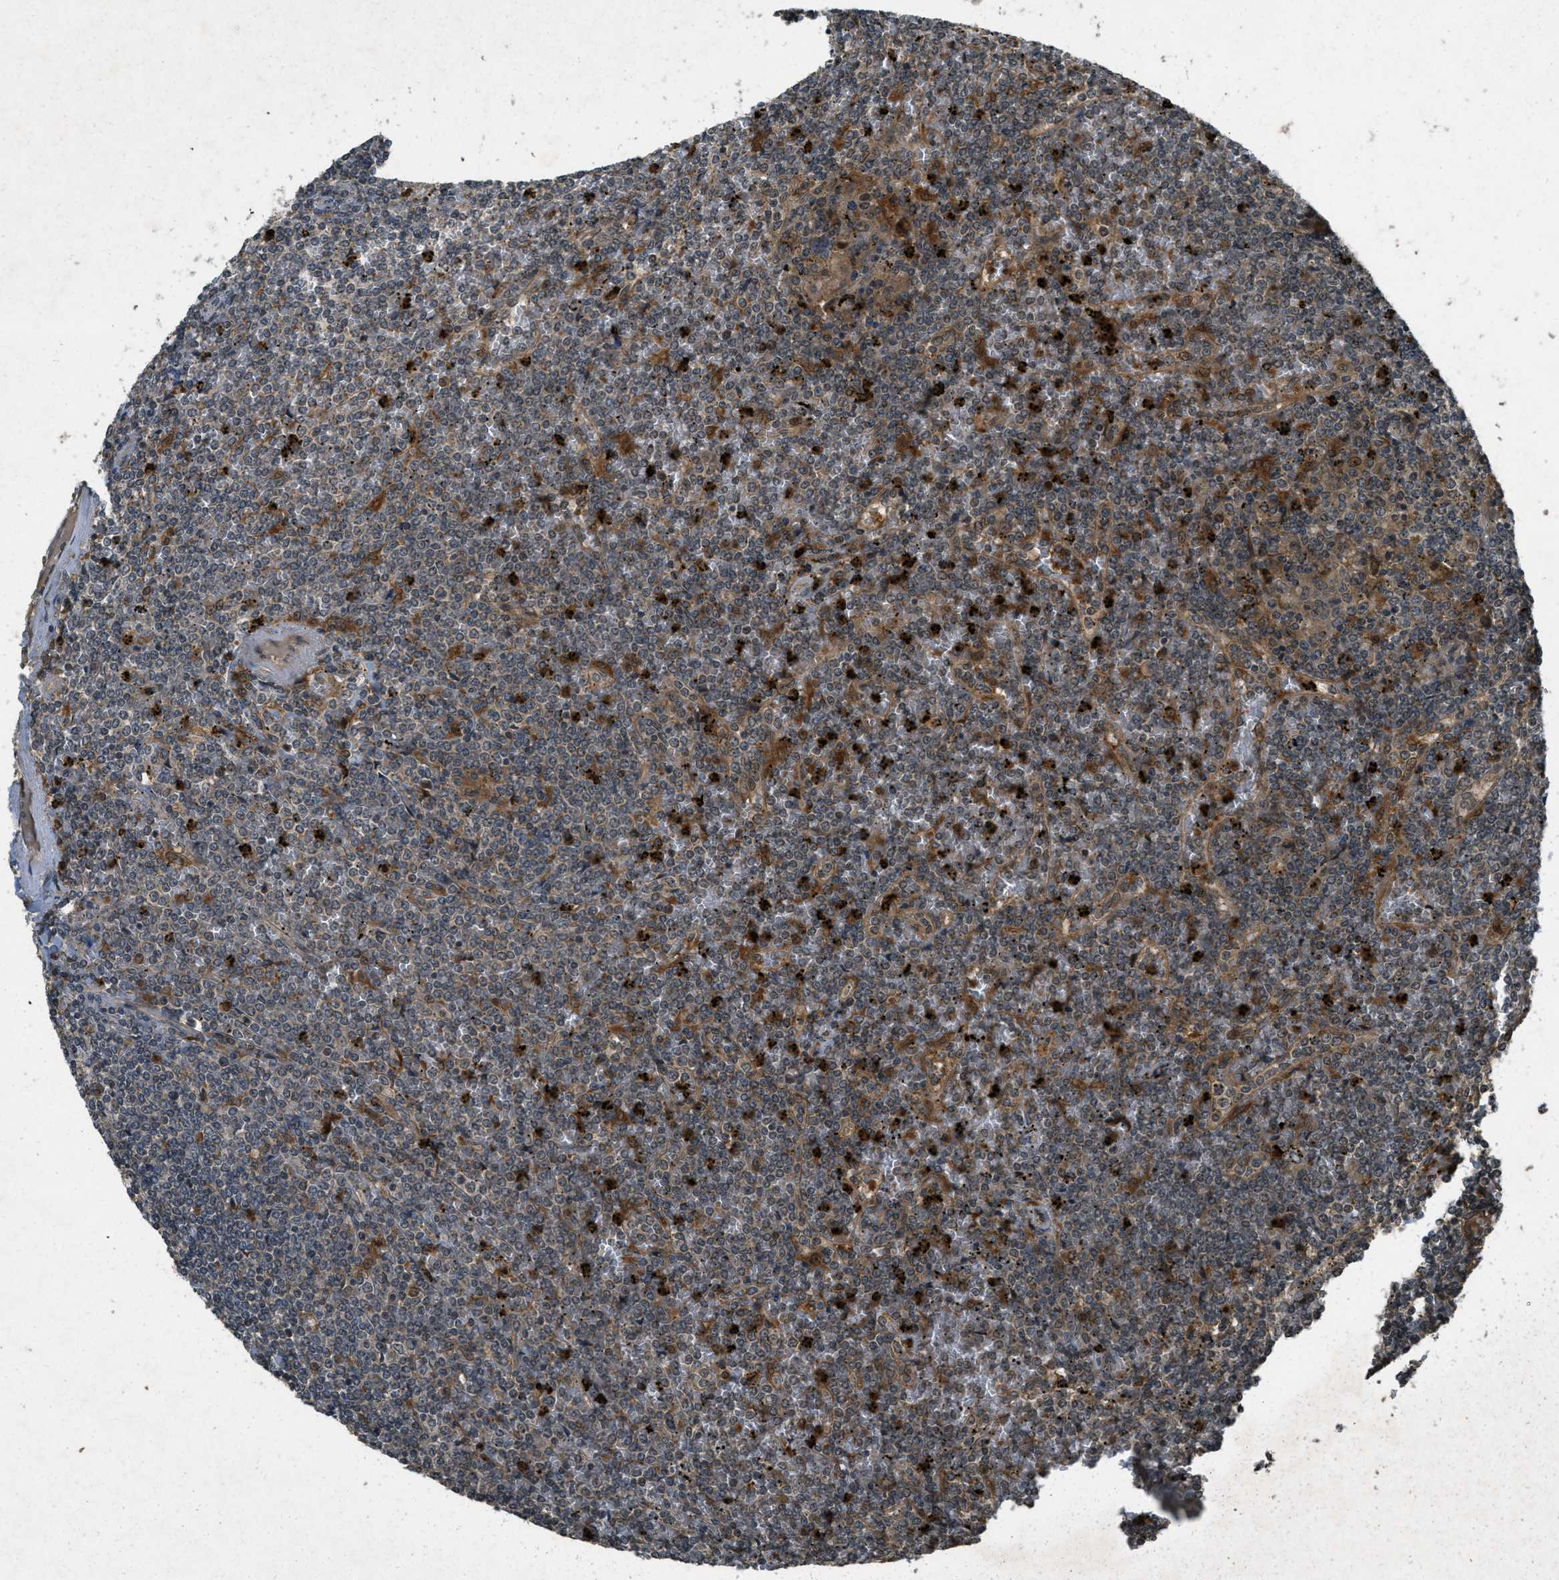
{"staining": {"intensity": "moderate", "quantity": "<25%", "location": "cytoplasmic/membranous"}, "tissue": "lymphoma", "cell_type": "Tumor cells", "image_type": "cancer", "snomed": [{"axis": "morphology", "description": "Malignant lymphoma, non-Hodgkin's type, Low grade"}, {"axis": "topography", "description": "Spleen"}], "caption": "Moderate cytoplasmic/membranous protein expression is appreciated in about <25% of tumor cells in low-grade malignant lymphoma, non-Hodgkin's type.", "gene": "ATG7", "patient": {"sex": "female", "age": 19}}